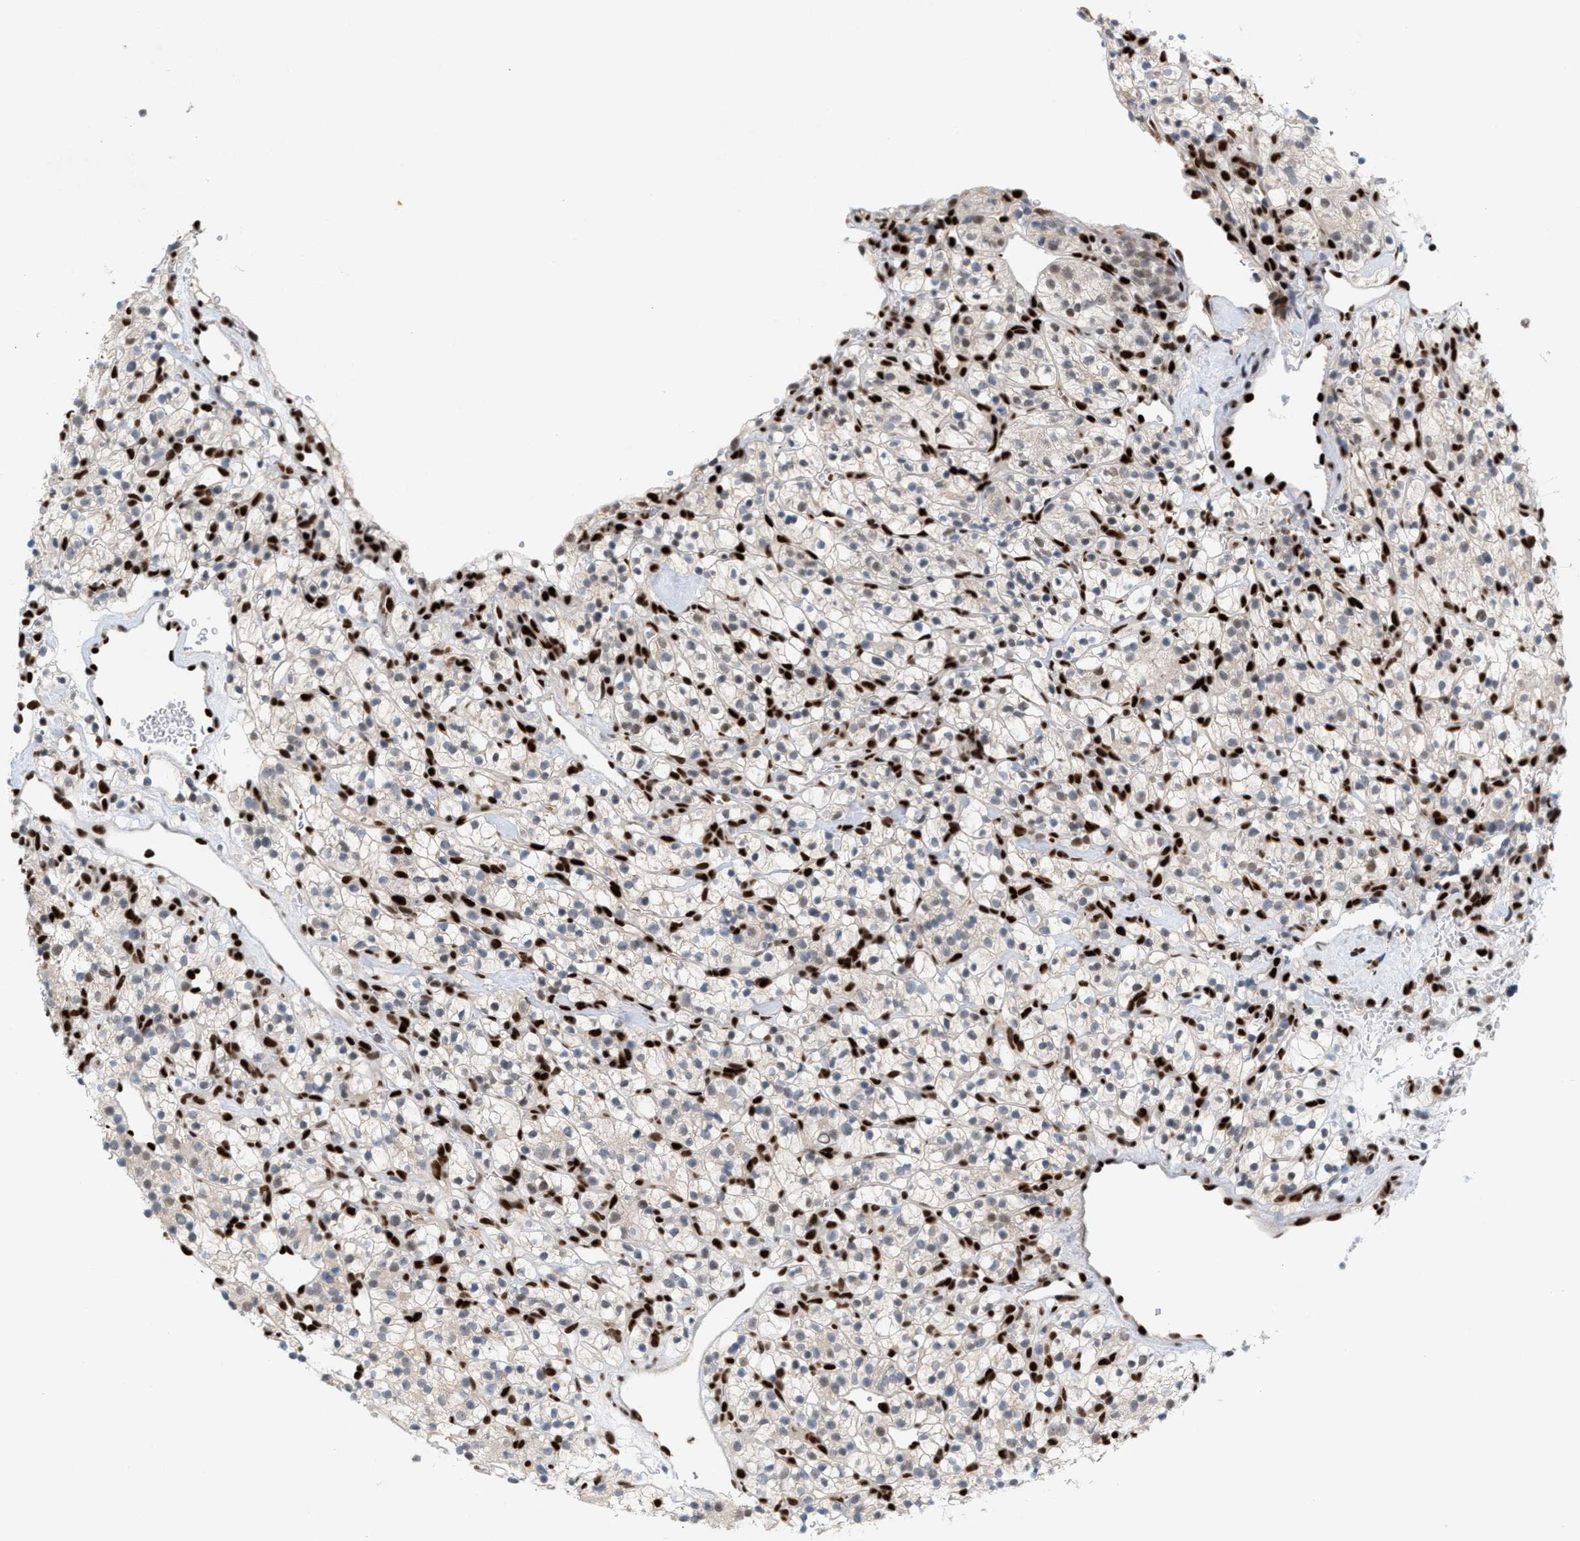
{"staining": {"intensity": "strong", "quantity": "25%-75%", "location": "nuclear"}, "tissue": "renal cancer", "cell_type": "Tumor cells", "image_type": "cancer", "snomed": [{"axis": "morphology", "description": "Adenocarcinoma, NOS"}, {"axis": "topography", "description": "Kidney"}], "caption": "Brown immunohistochemical staining in human renal cancer (adenocarcinoma) shows strong nuclear positivity in about 25%-75% of tumor cells. Ihc stains the protein of interest in brown and the nuclei are stained blue.", "gene": "RNASEK-C17orf49", "patient": {"sex": "female", "age": 57}}